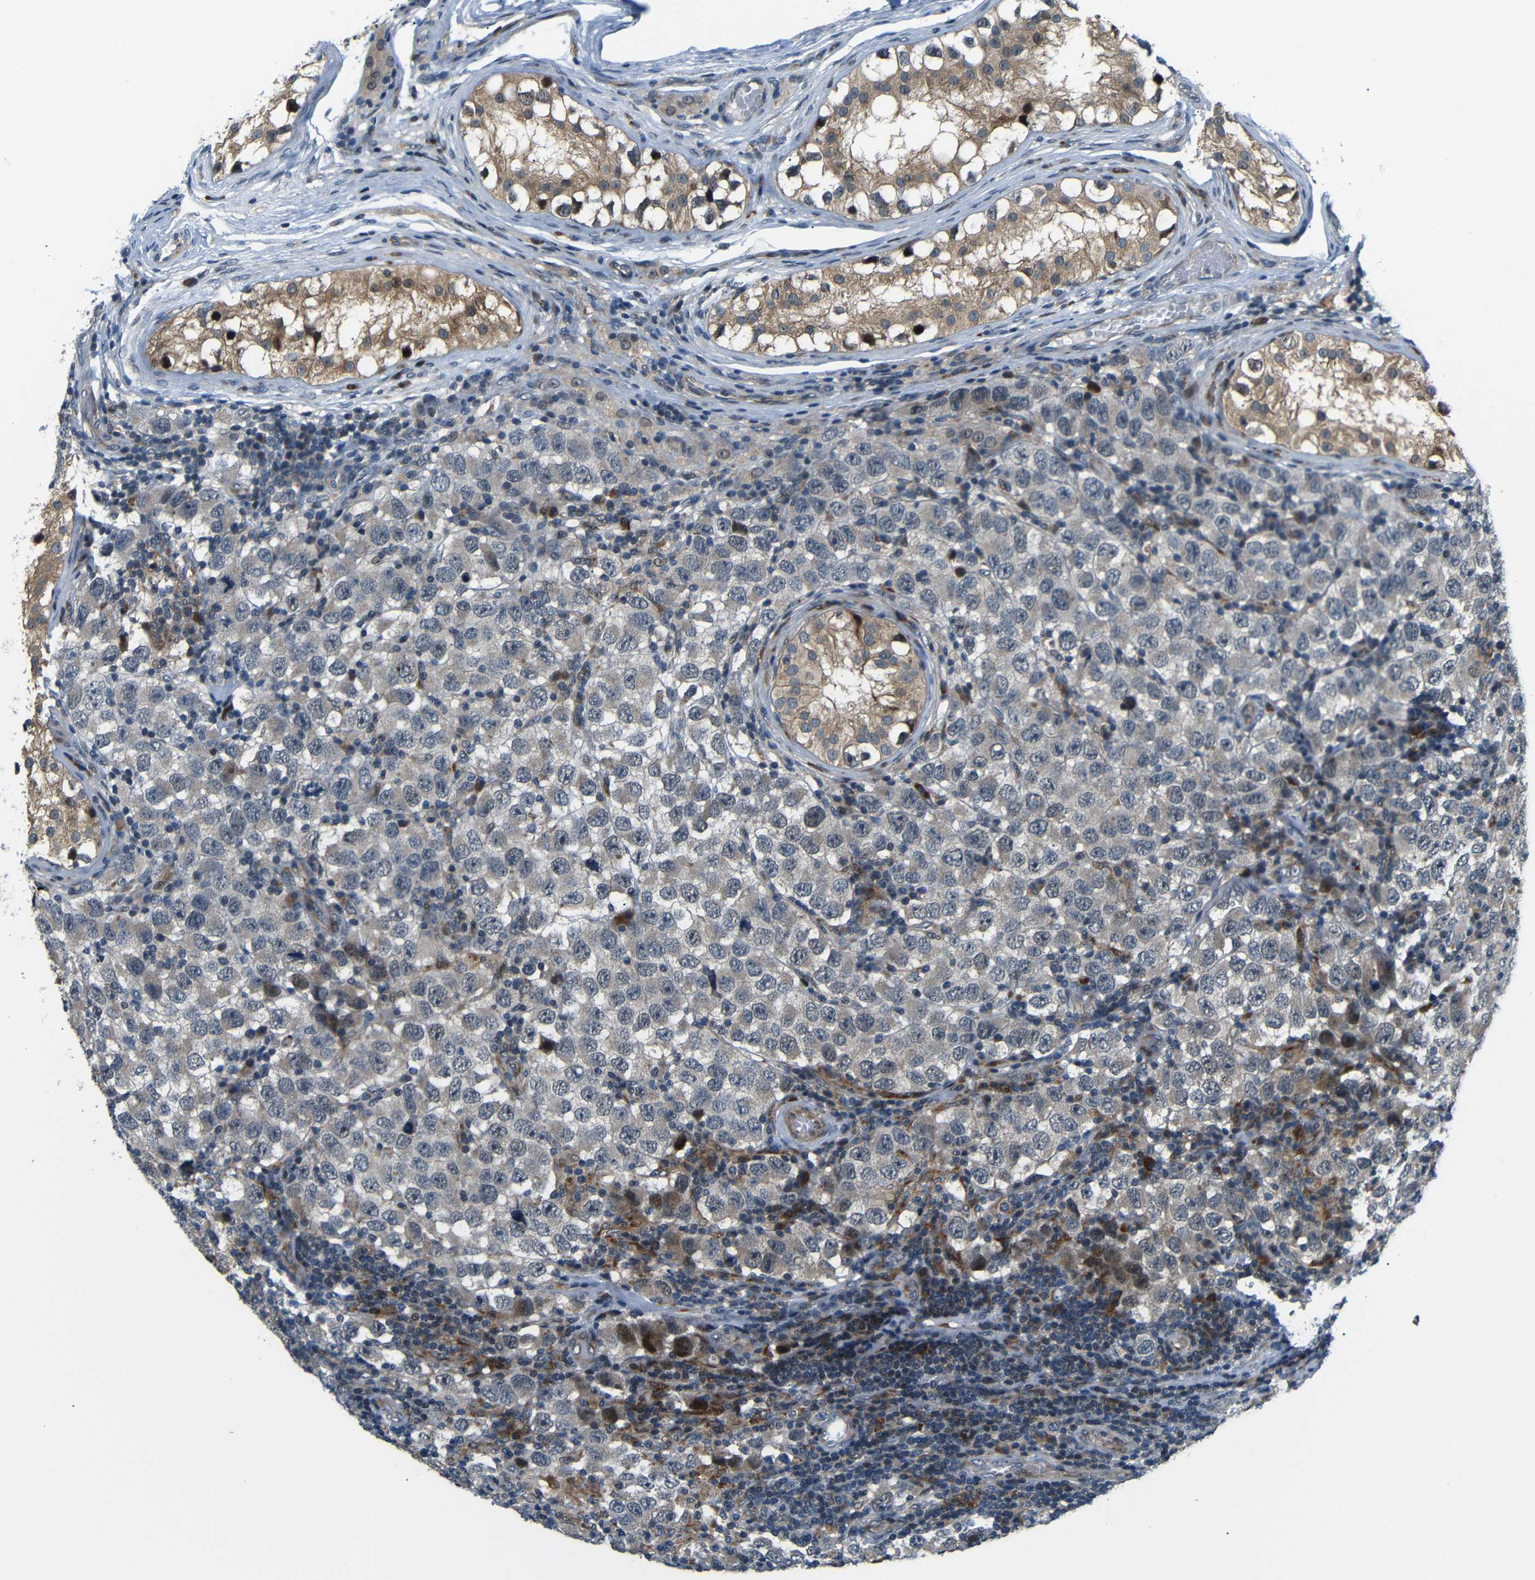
{"staining": {"intensity": "negative", "quantity": "none", "location": "none"}, "tissue": "testis cancer", "cell_type": "Tumor cells", "image_type": "cancer", "snomed": [{"axis": "morphology", "description": "Carcinoma, Embryonal, NOS"}, {"axis": "topography", "description": "Testis"}], "caption": "There is no significant expression in tumor cells of testis cancer.", "gene": "SYDE1", "patient": {"sex": "male", "age": 21}}